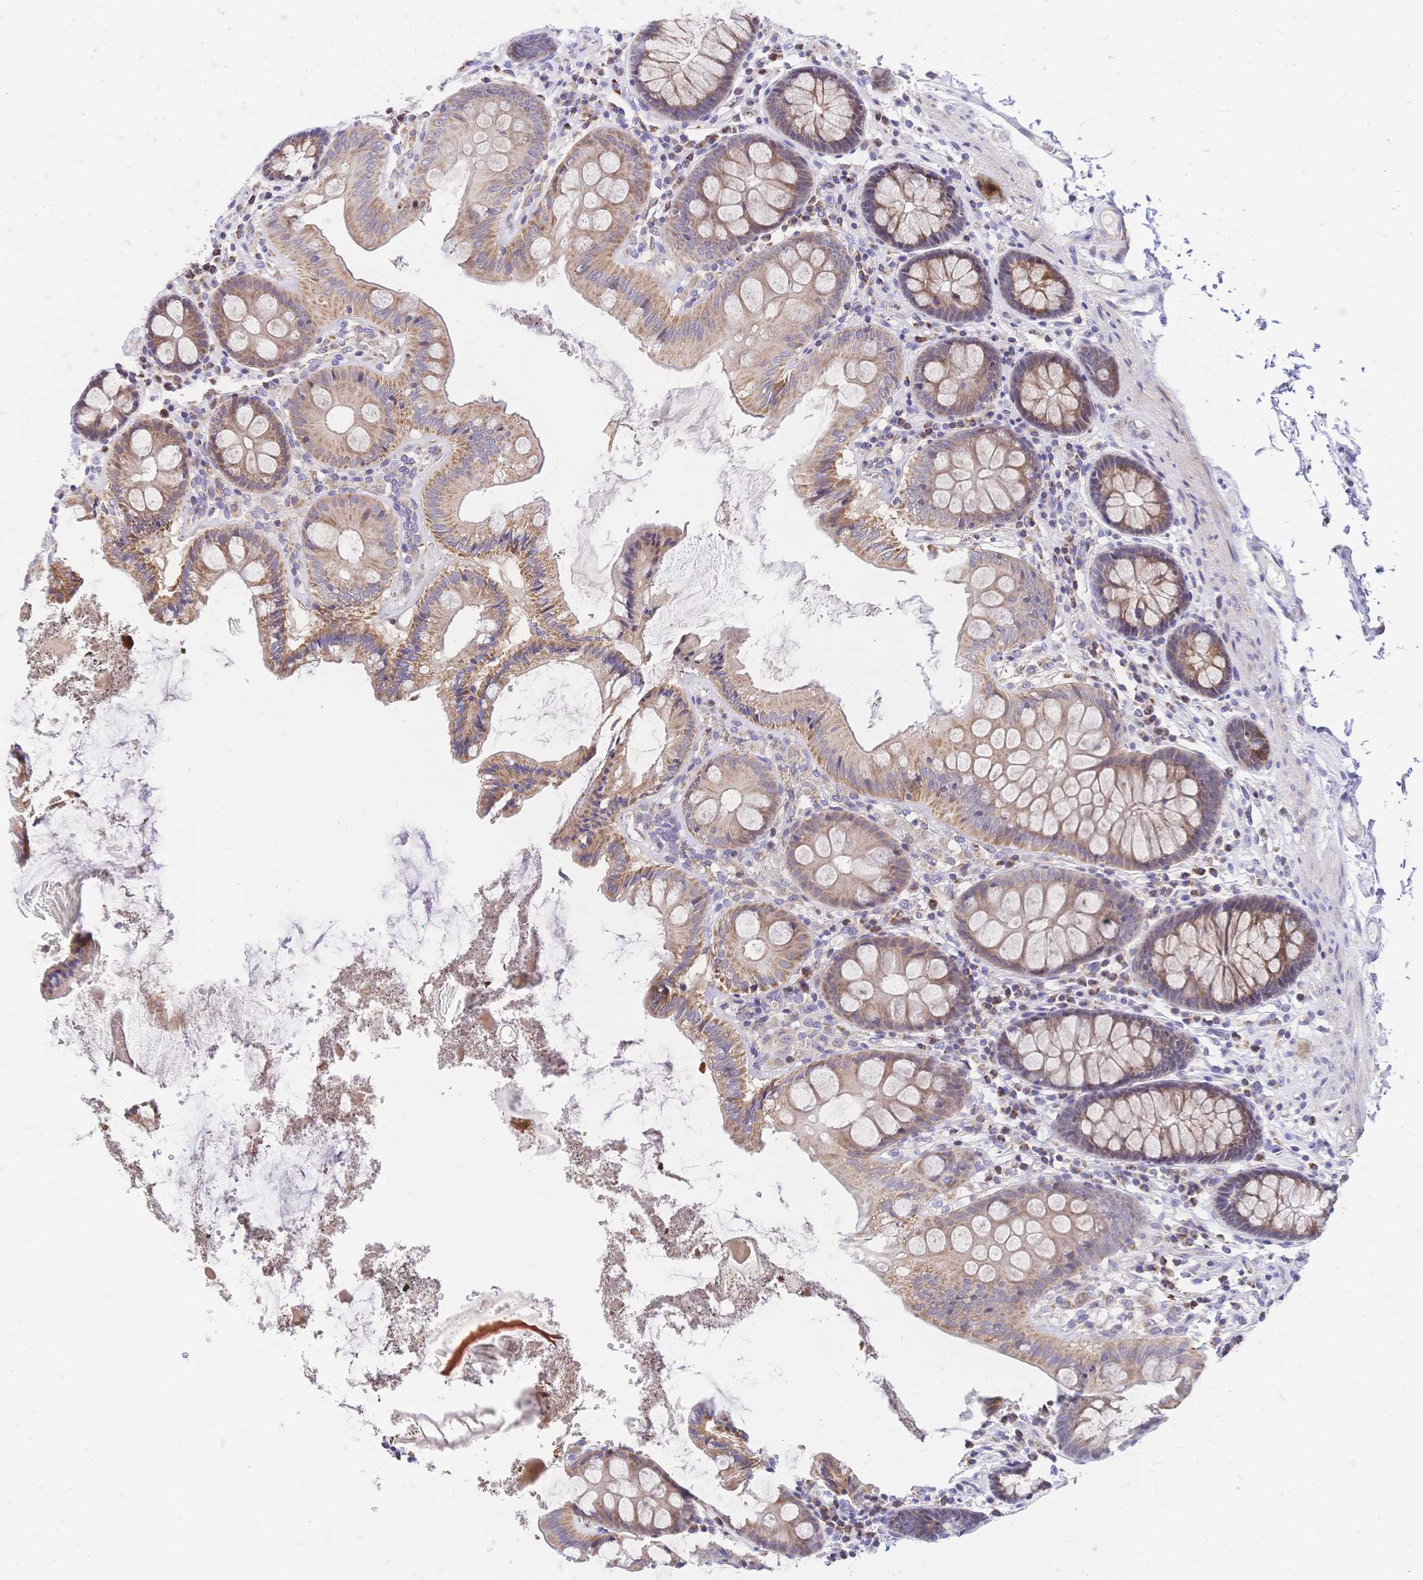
{"staining": {"intensity": "moderate", "quantity": ">75%", "location": "cytoplasmic/membranous"}, "tissue": "colon", "cell_type": "Endothelial cells", "image_type": "normal", "snomed": [{"axis": "morphology", "description": "Normal tissue, NOS"}, {"axis": "topography", "description": "Colon"}], "caption": "Immunohistochemical staining of normal colon reveals >75% levels of moderate cytoplasmic/membranous protein positivity in approximately >75% of endothelial cells.", "gene": "CLEC18A", "patient": {"sex": "male", "age": 84}}